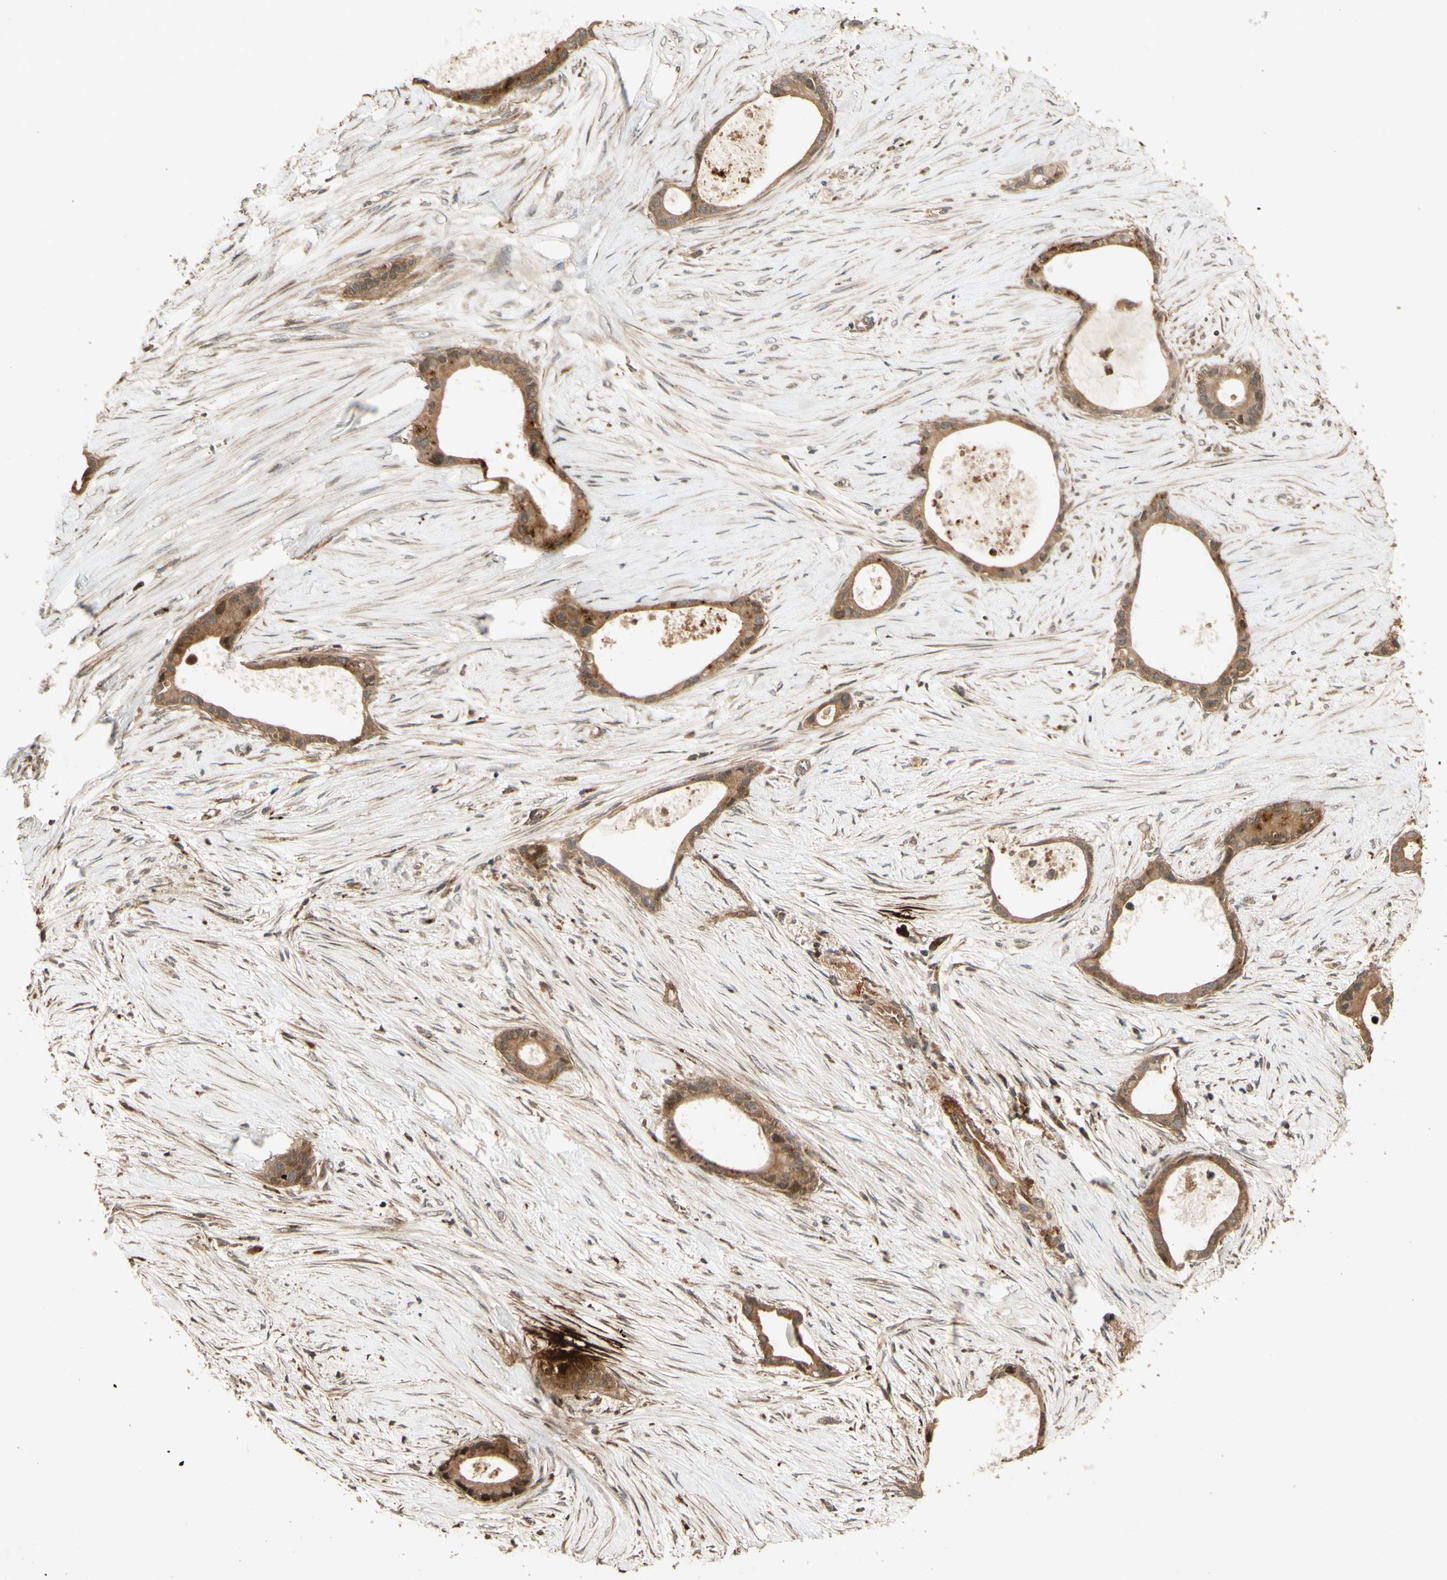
{"staining": {"intensity": "moderate", "quantity": ">75%", "location": "cytoplasmic/membranous"}, "tissue": "liver cancer", "cell_type": "Tumor cells", "image_type": "cancer", "snomed": [{"axis": "morphology", "description": "Cholangiocarcinoma"}, {"axis": "topography", "description": "Liver"}], "caption": "A brown stain highlights moderate cytoplasmic/membranous expression of a protein in human liver cancer tumor cells. The staining was performed using DAB (3,3'-diaminobenzidine), with brown indicating positive protein expression. Nuclei are stained blue with hematoxylin.", "gene": "RNF19A", "patient": {"sex": "female", "age": 55}}